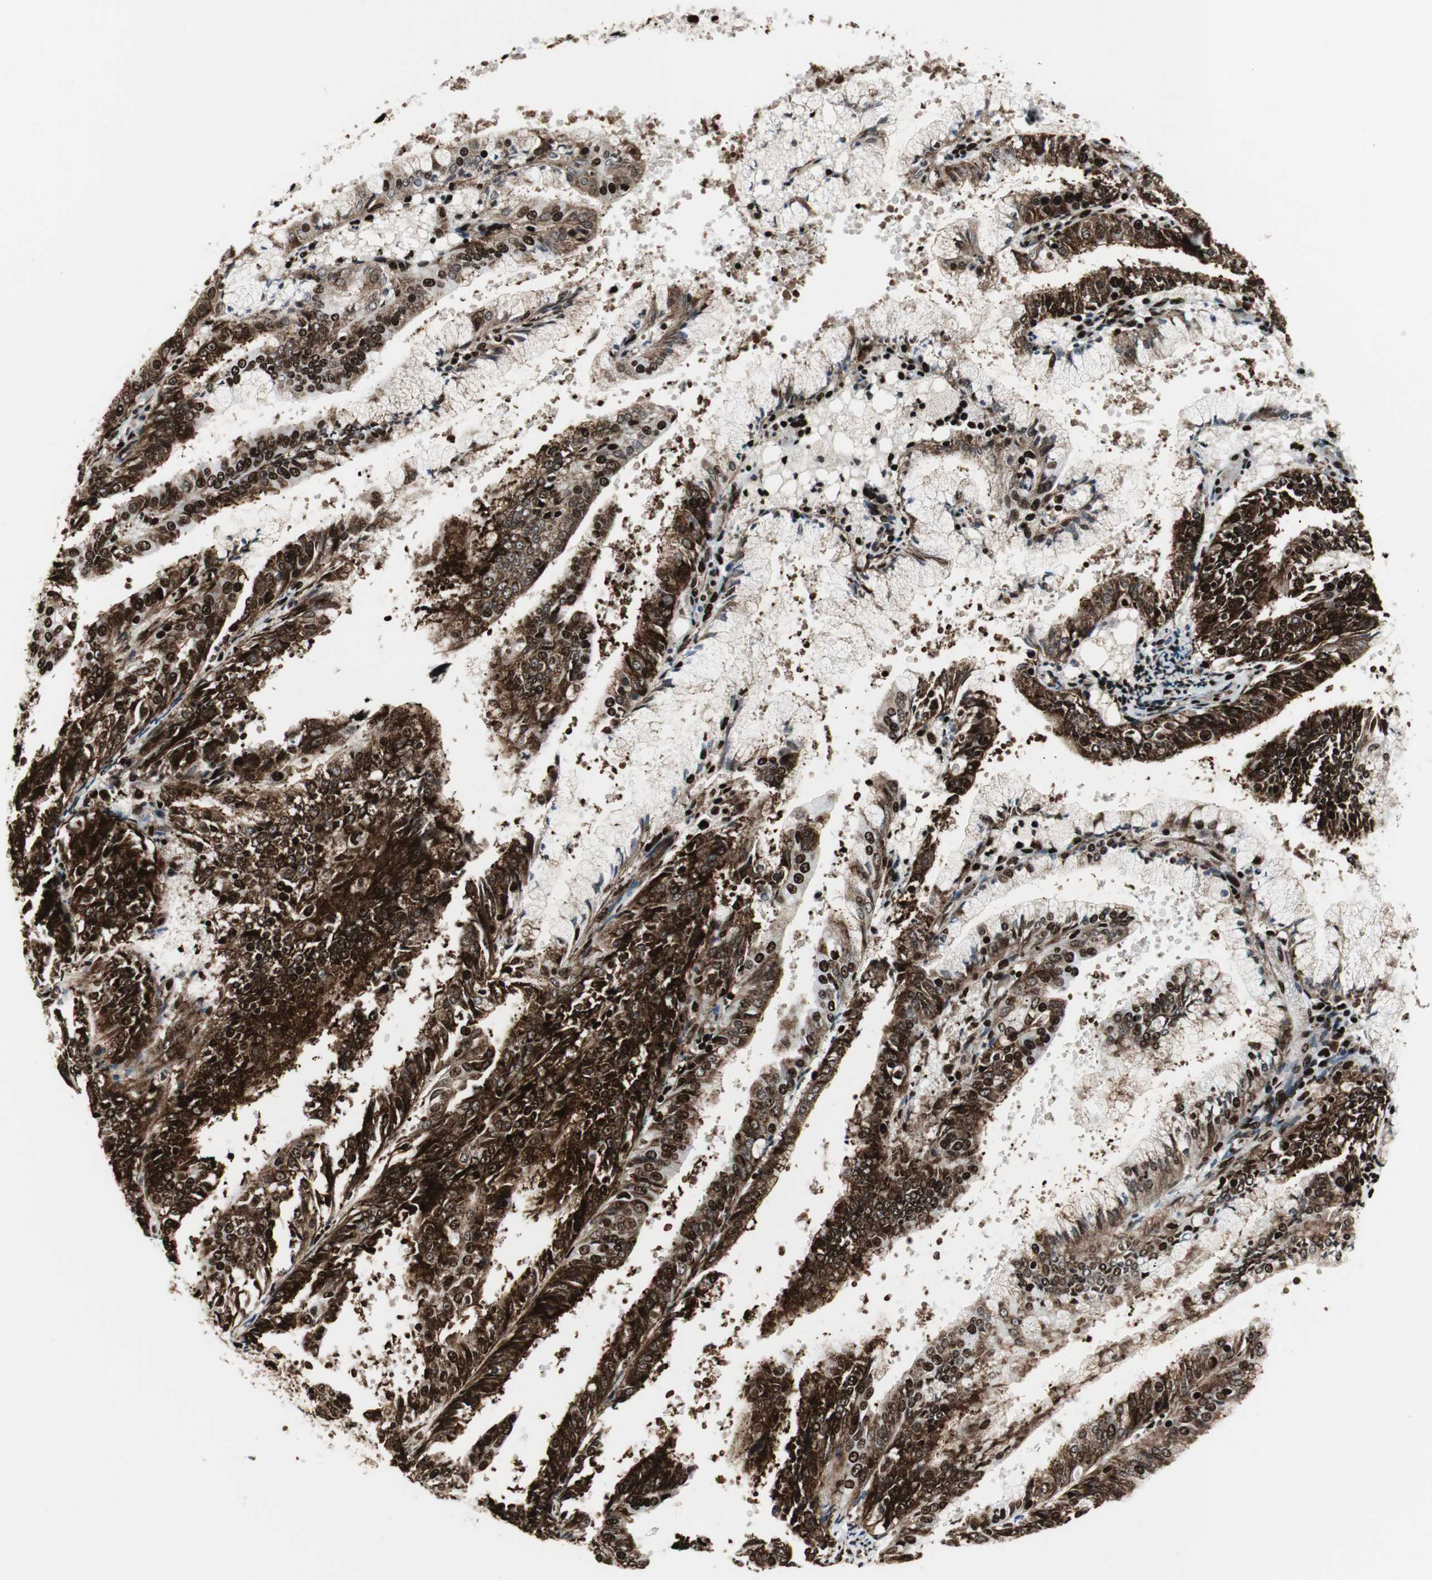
{"staining": {"intensity": "strong", "quantity": ">75%", "location": "cytoplasmic/membranous,nuclear"}, "tissue": "endometrial cancer", "cell_type": "Tumor cells", "image_type": "cancer", "snomed": [{"axis": "morphology", "description": "Adenocarcinoma, NOS"}, {"axis": "topography", "description": "Endometrium"}], "caption": "Endometrial cancer tissue exhibits strong cytoplasmic/membranous and nuclear expression in about >75% of tumor cells", "gene": "NCL", "patient": {"sex": "female", "age": 63}}